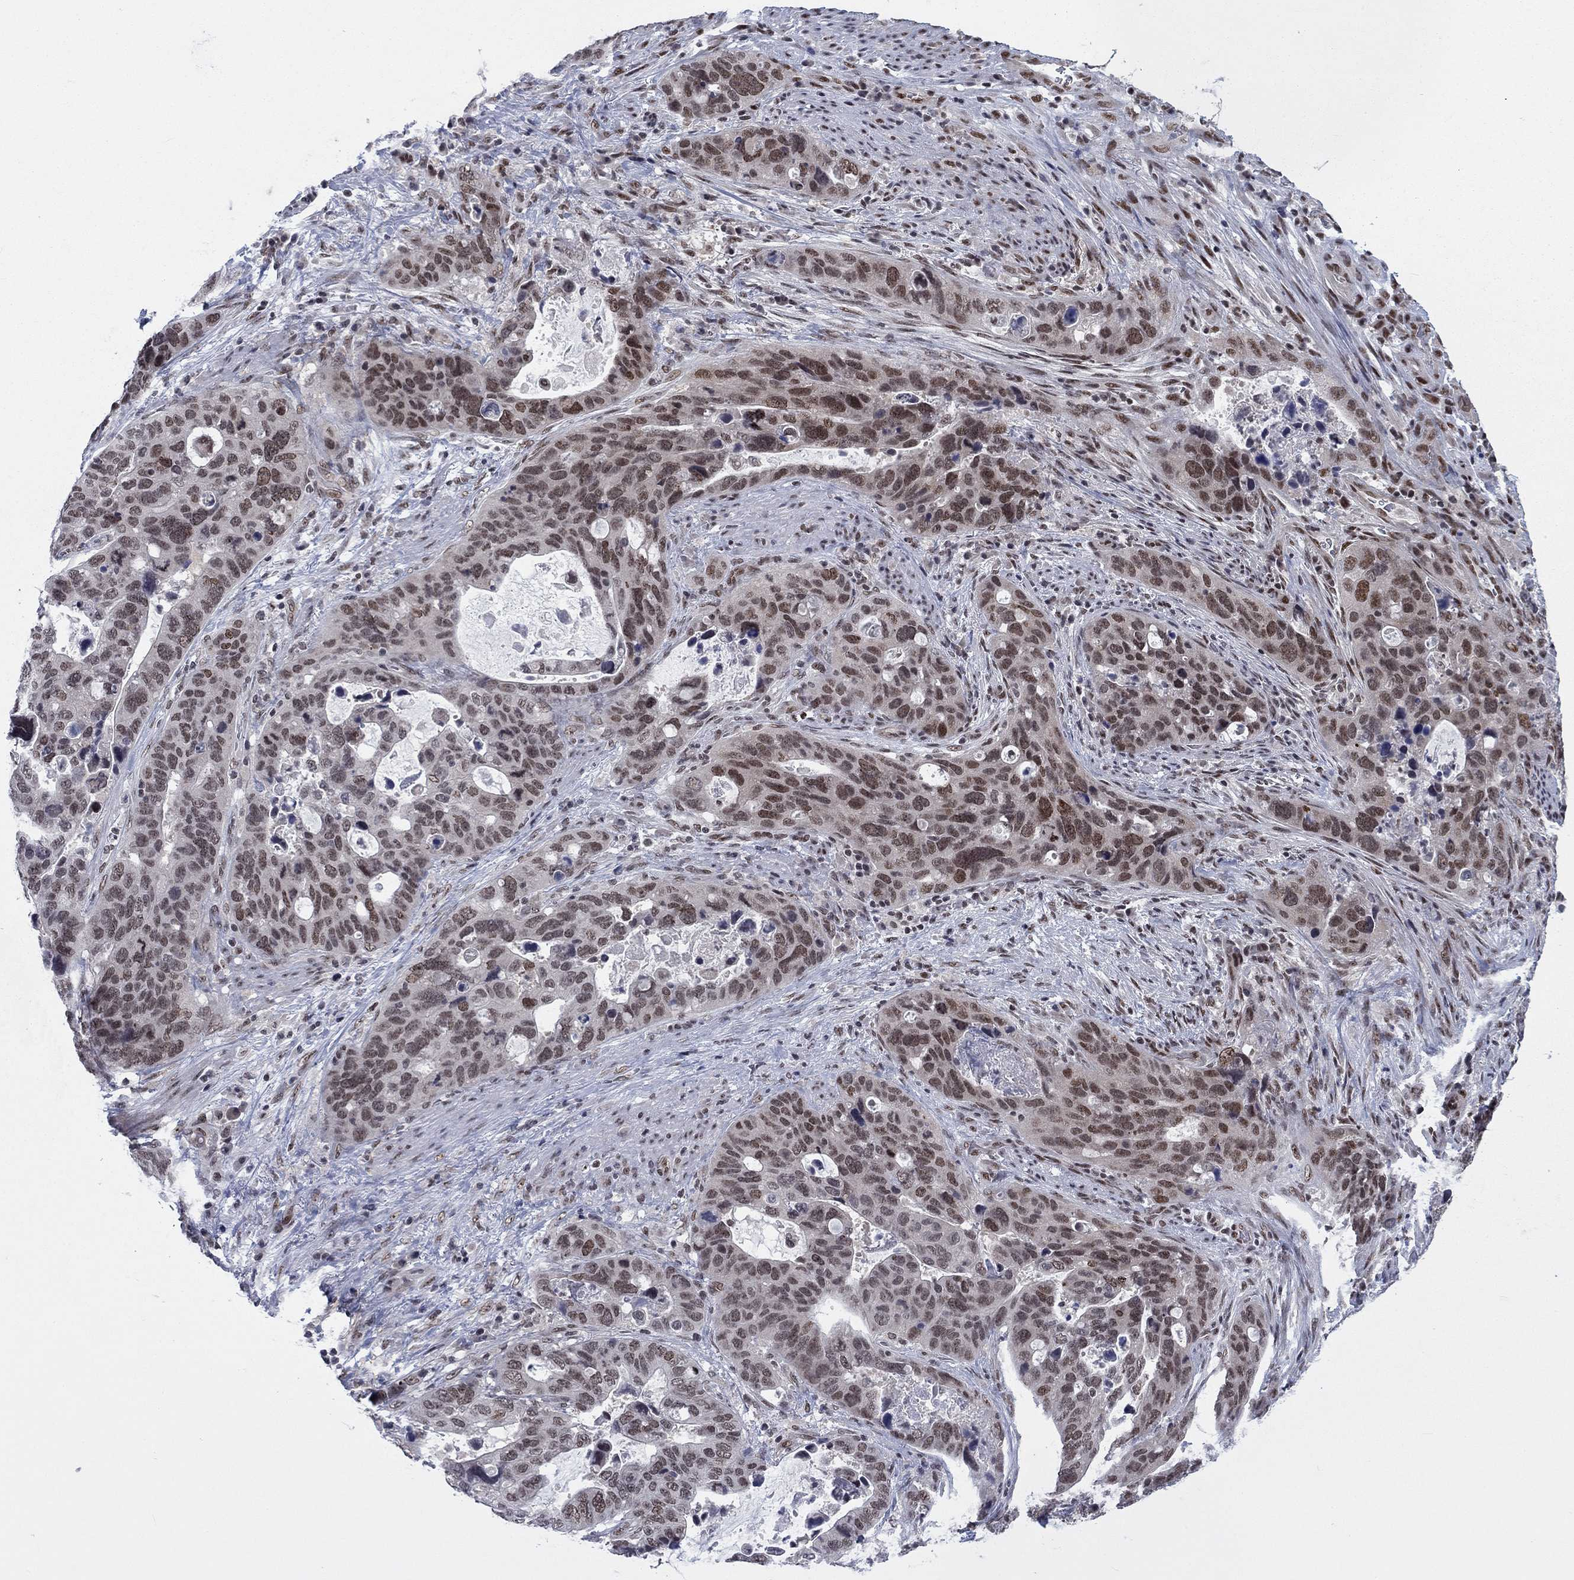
{"staining": {"intensity": "moderate", "quantity": "25%-75%", "location": "nuclear"}, "tissue": "stomach cancer", "cell_type": "Tumor cells", "image_type": "cancer", "snomed": [{"axis": "morphology", "description": "Adenocarcinoma, NOS"}, {"axis": "topography", "description": "Stomach"}], "caption": "Protein expression analysis of stomach adenocarcinoma displays moderate nuclear expression in approximately 25%-75% of tumor cells.", "gene": "FYTTD1", "patient": {"sex": "male", "age": 54}}